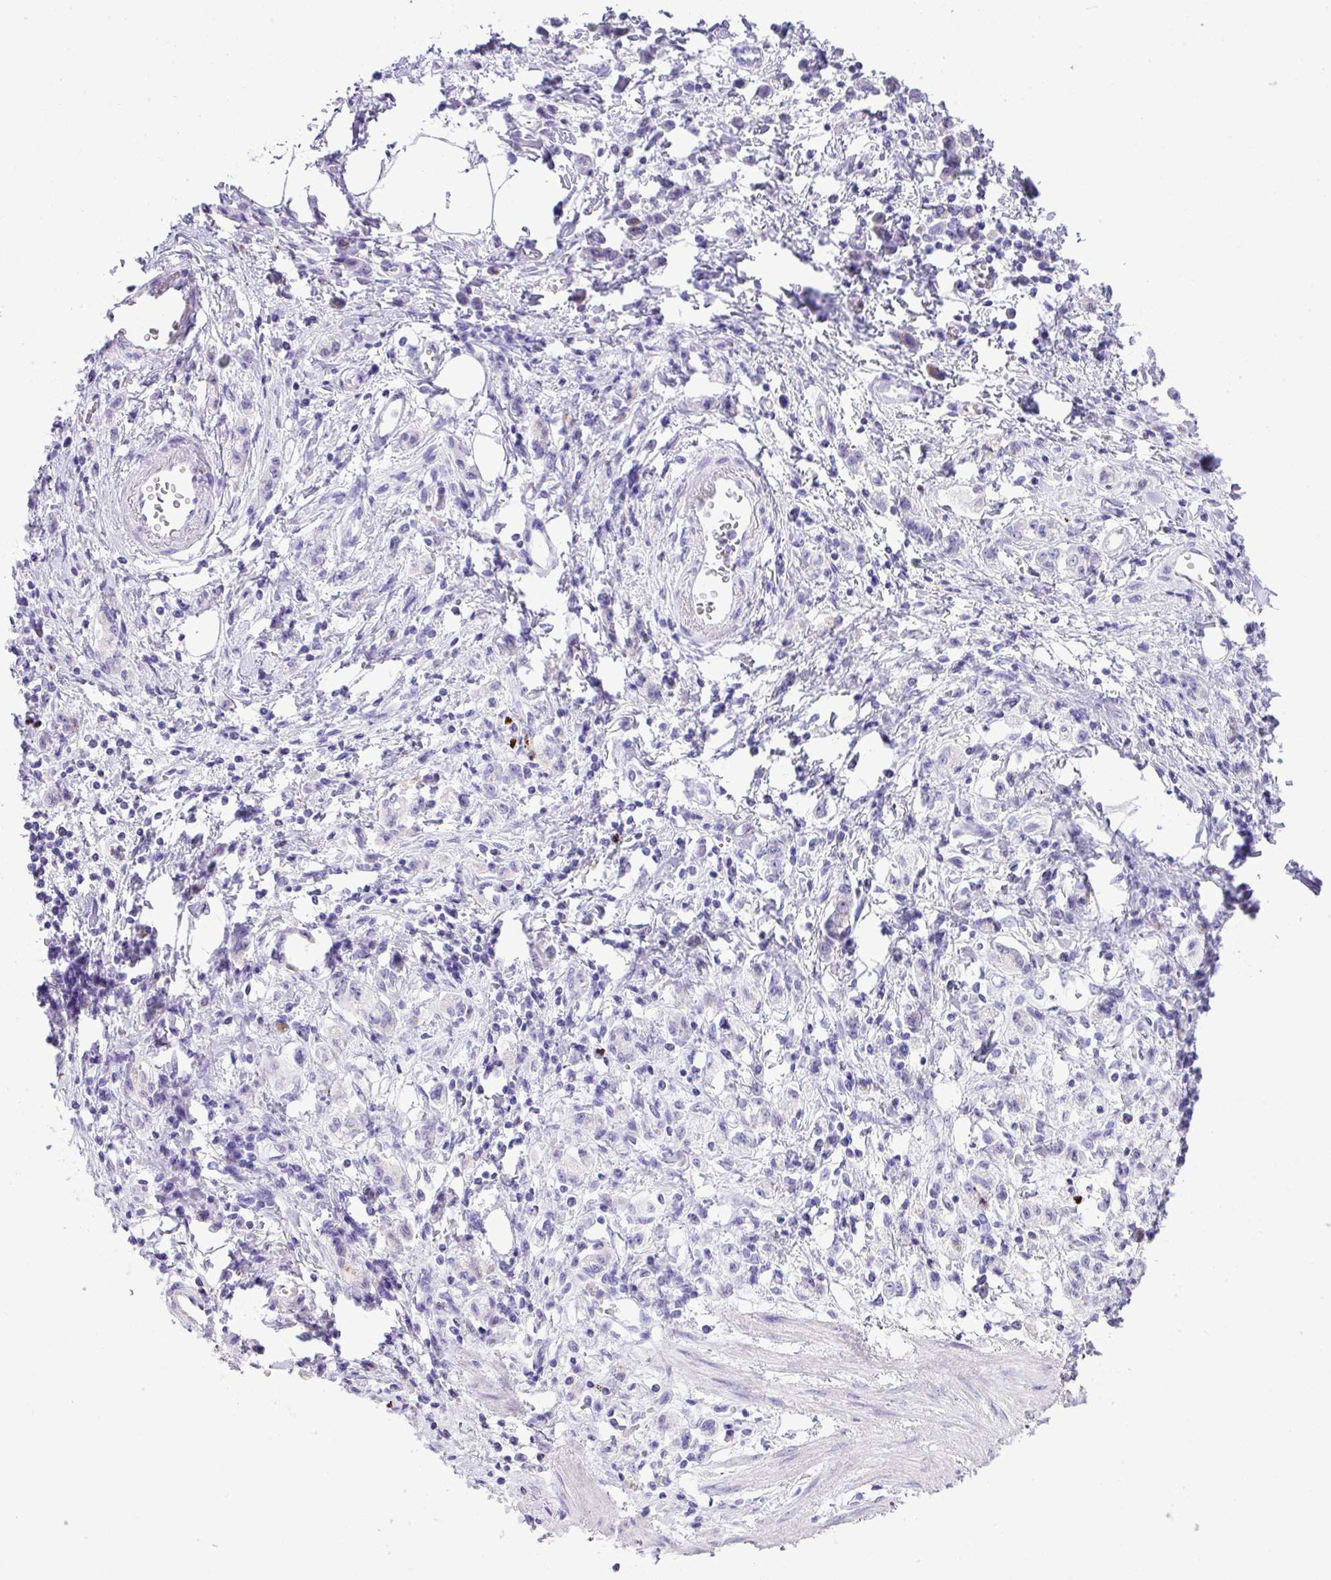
{"staining": {"intensity": "negative", "quantity": "none", "location": "none"}, "tissue": "stomach cancer", "cell_type": "Tumor cells", "image_type": "cancer", "snomed": [{"axis": "morphology", "description": "Adenocarcinoma, NOS"}, {"axis": "topography", "description": "Stomach"}], "caption": "High magnification brightfield microscopy of stomach adenocarcinoma stained with DAB (brown) and counterstained with hematoxylin (blue): tumor cells show no significant expression. (DAB (3,3'-diaminobenzidine) immunohistochemistry (IHC) visualized using brightfield microscopy, high magnification).", "gene": "RCAN2", "patient": {"sex": "male", "age": 77}}